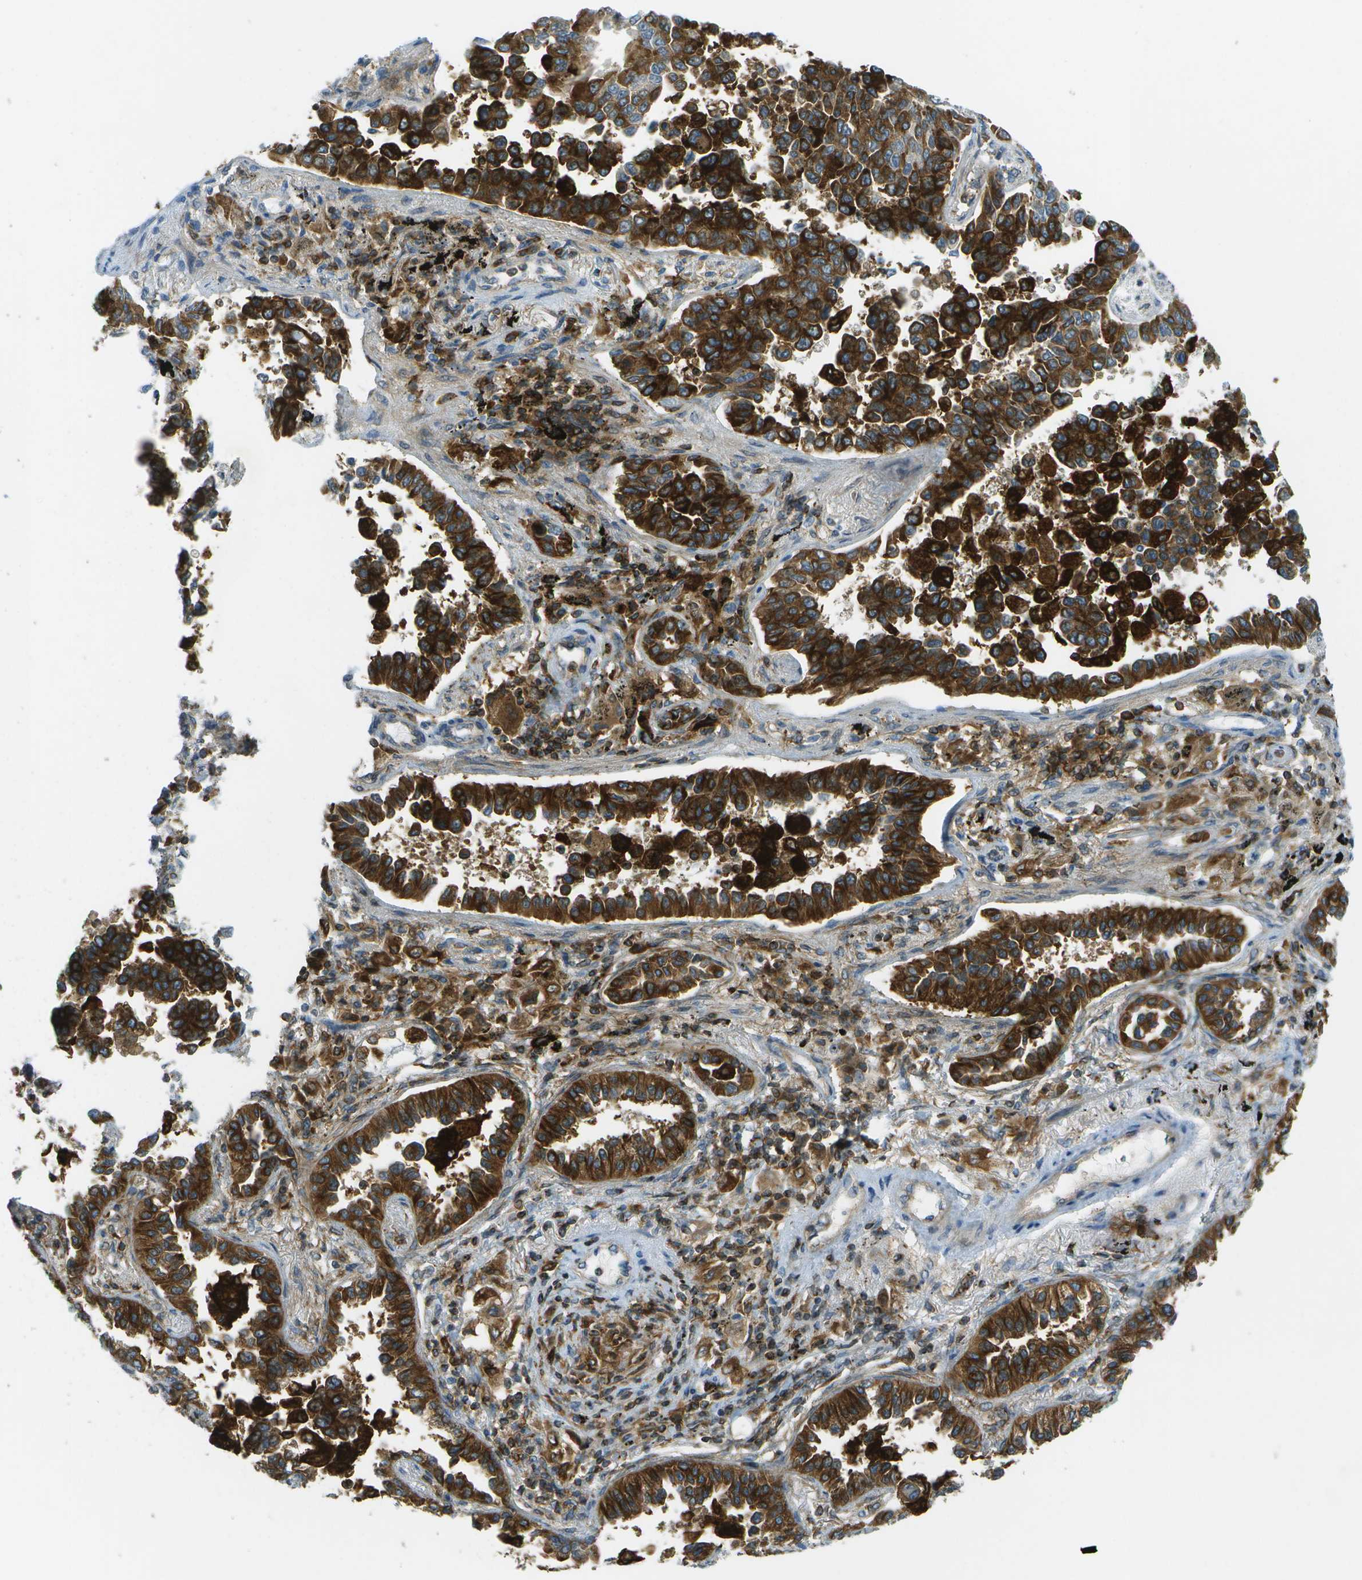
{"staining": {"intensity": "moderate", "quantity": ">75%", "location": "cytoplasmic/membranous"}, "tissue": "lung cancer", "cell_type": "Tumor cells", "image_type": "cancer", "snomed": [{"axis": "morphology", "description": "Normal tissue, NOS"}, {"axis": "morphology", "description": "Adenocarcinoma, NOS"}, {"axis": "topography", "description": "Lung"}], "caption": "High-power microscopy captured an immunohistochemistry (IHC) photomicrograph of lung cancer, revealing moderate cytoplasmic/membranous expression in approximately >75% of tumor cells.", "gene": "TMTC1", "patient": {"sex": "male", "age": 59}}